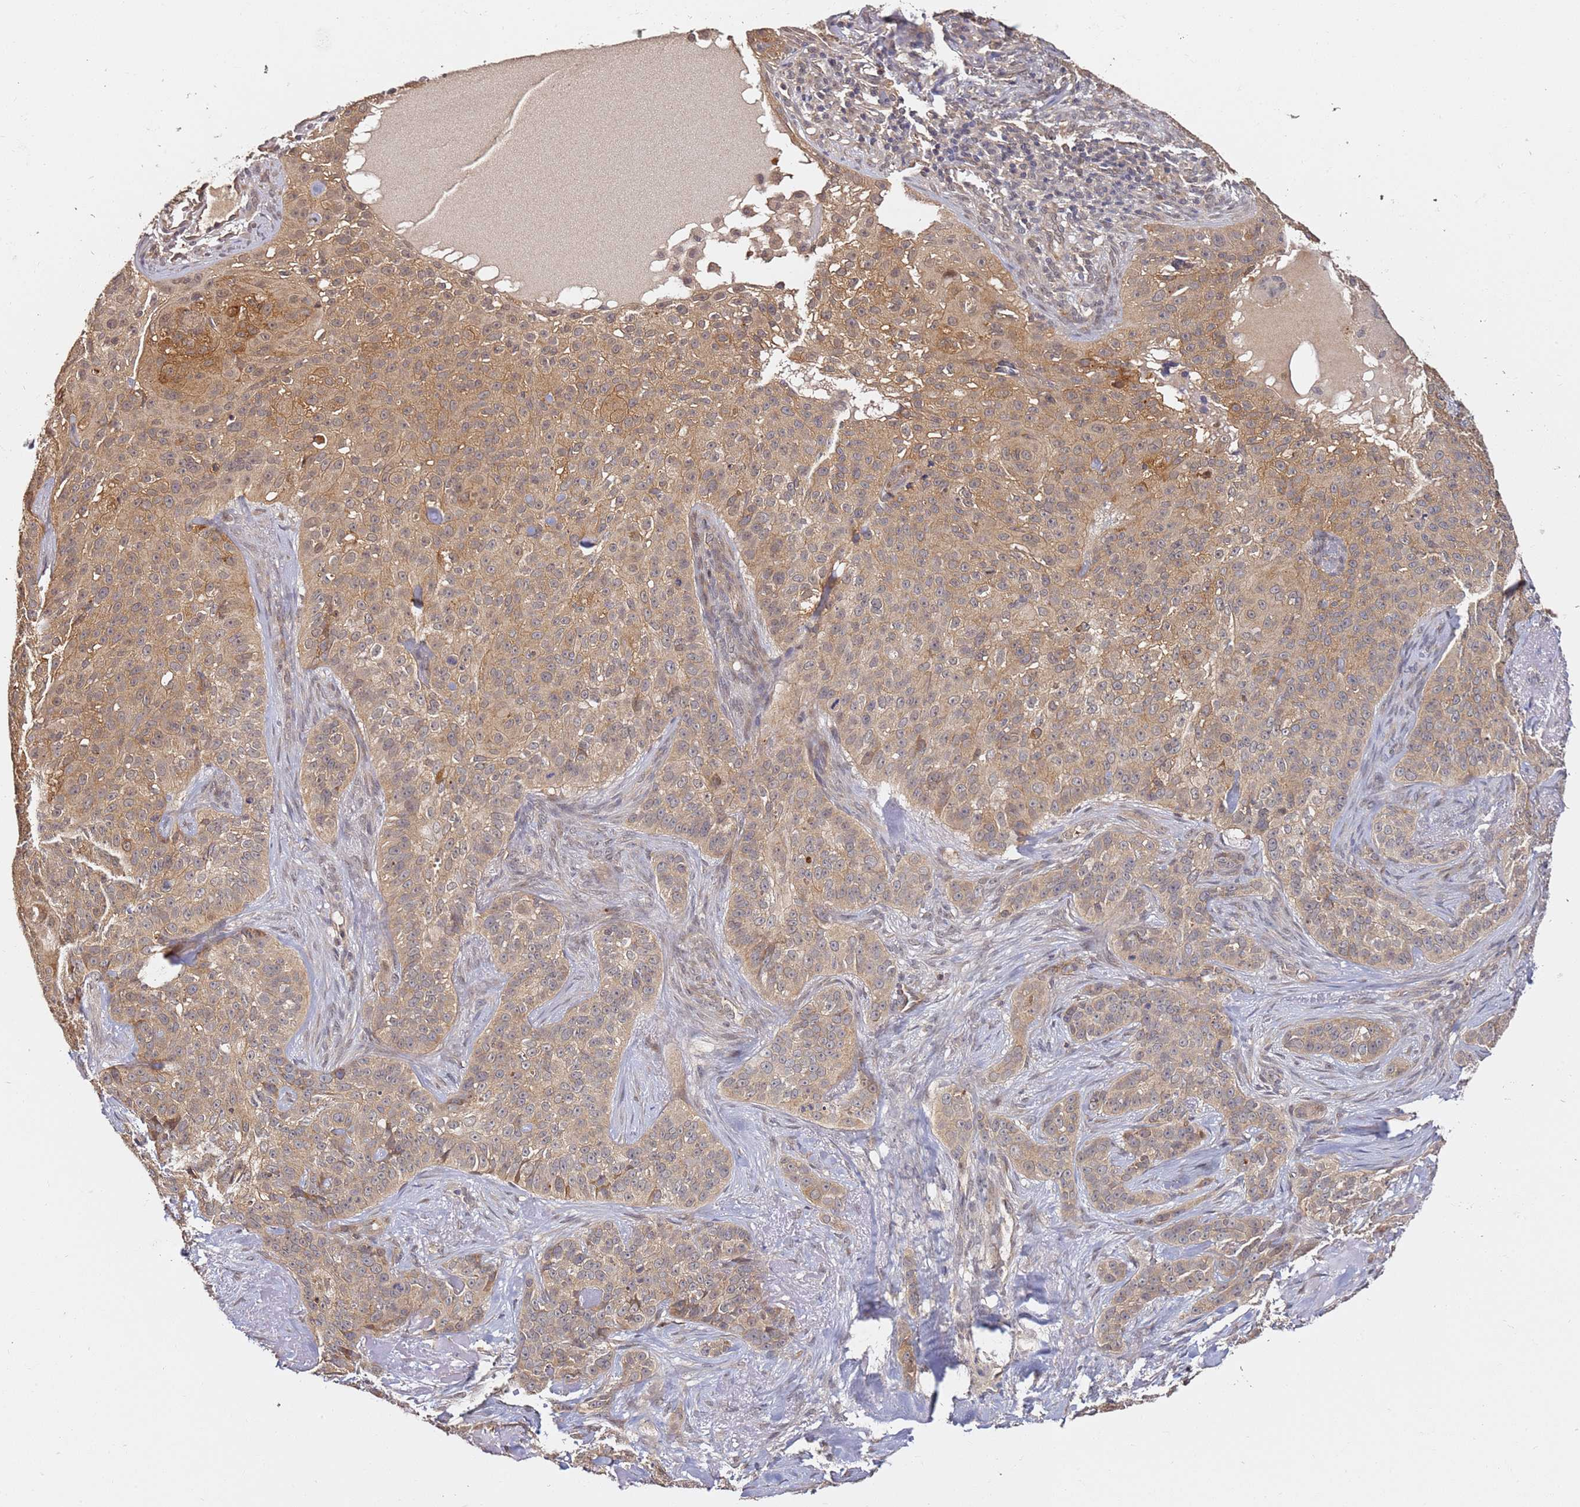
{"staining": {"intensity": "moderate", "quantity": ">75%", "location": "cytoplasmic/membranous"}, "tissue": "skin cancer", "cell_type": "Tumor cells", "image_type": "cancer", "snomed": [{"axis": "morphology", "description": "Basal cell carcinoma"}, {"axis": "topography", "description": "Skin"}], "caption": "Protein analysis of basal cell carcinoma (skin) tissue reveals moderate cytoplasmic/membranous expression in approximately >75% of tumor cells.", "gene": "OSBPL2", "patient": {"sex": "female", "age": 92}}